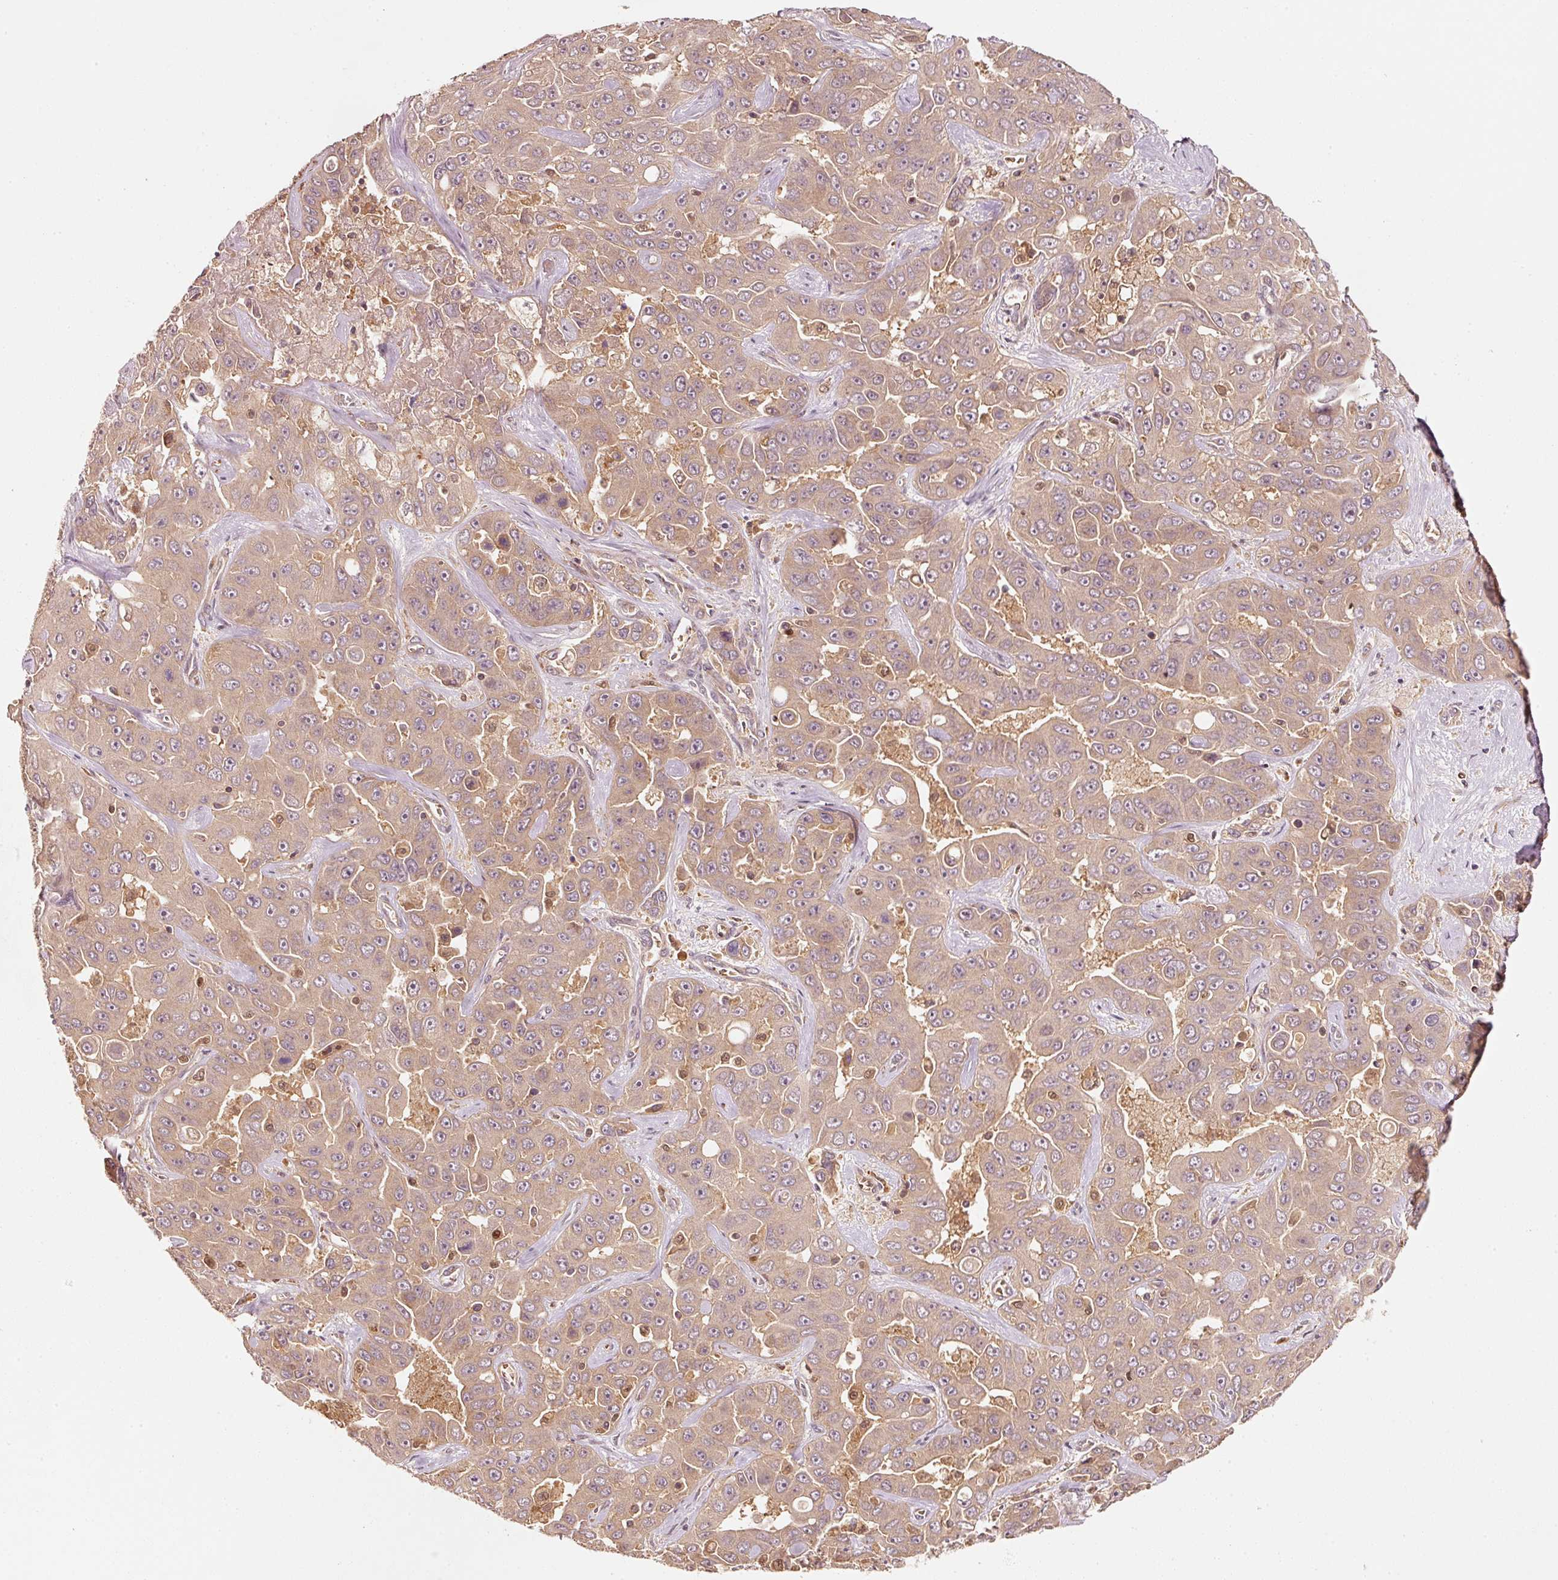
{"staining": {"intensity": "weak", "quantity": ">75%", "location": "cytoplasmic/membranous"}, "tissue": "liver cancer", "cell_type": "Tumor cells", "image_type": "cancer", "snomed": [{"axis": "morphology", "description": "Cholangiocarcinoma"}, {"axis": "topography", "description": "Liver"}], "caption": "Human liver cancer (cholangiocarcinoma) stained with a protein marker demonstrates weak staining in tumor cells.", "gene": "RRAS2", "patient": {"sex": "female", "age": 52}}